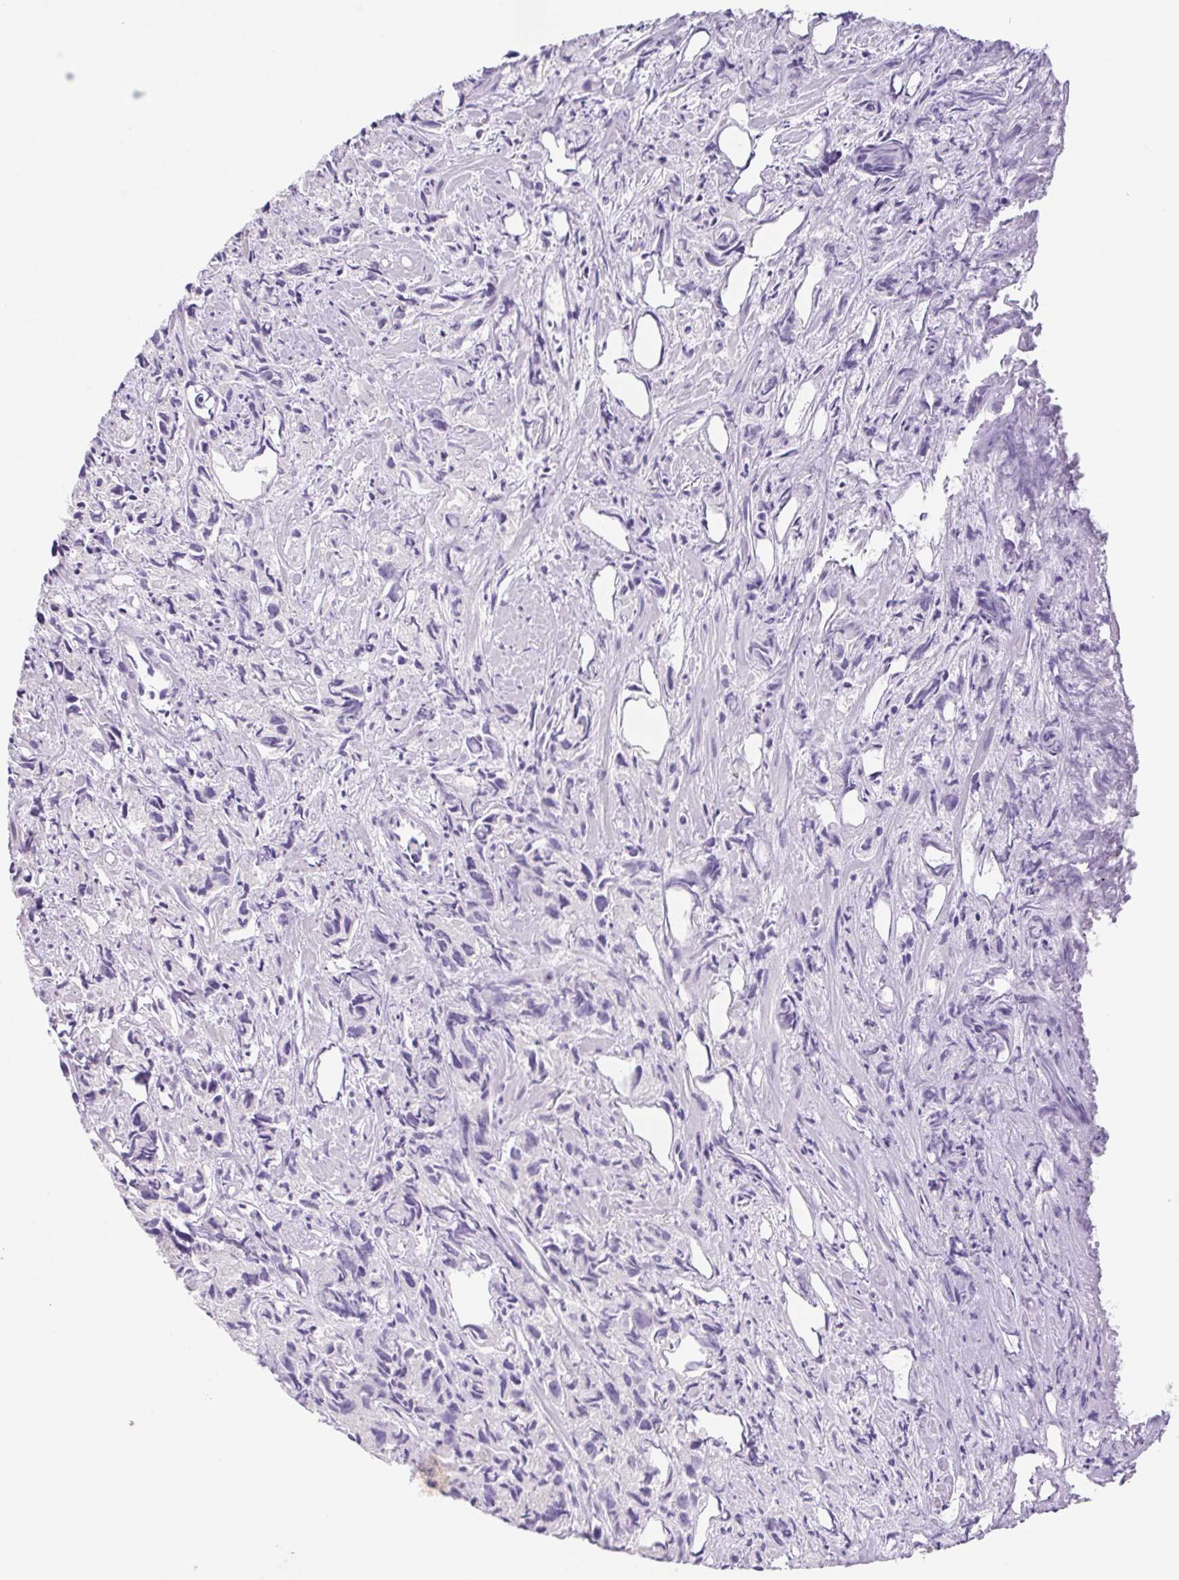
{"staining": {"intensity": "negative", "quantity": "none", "location": "none"}, "tissue": "prostate cancer", "cell_type": "Tumor cells", "image_type": "cancer", "snomed": [{"axis": "morphology", "description": "Adenocarcinoma, High grade"}, {"axis": "topography", "description": "Prostate"}], "caption": "High magnification brightfield microscopy of prostate cancer (adenocarcinoma (high-grade)) stained with DAB (3,3'-diaminobenzidine) (brown) and counterstained with hematoxylin (blue): tumor cells show no significant expression.", "gene": "HDGFL1", "patient": {"sex": "male", "age": 58}}